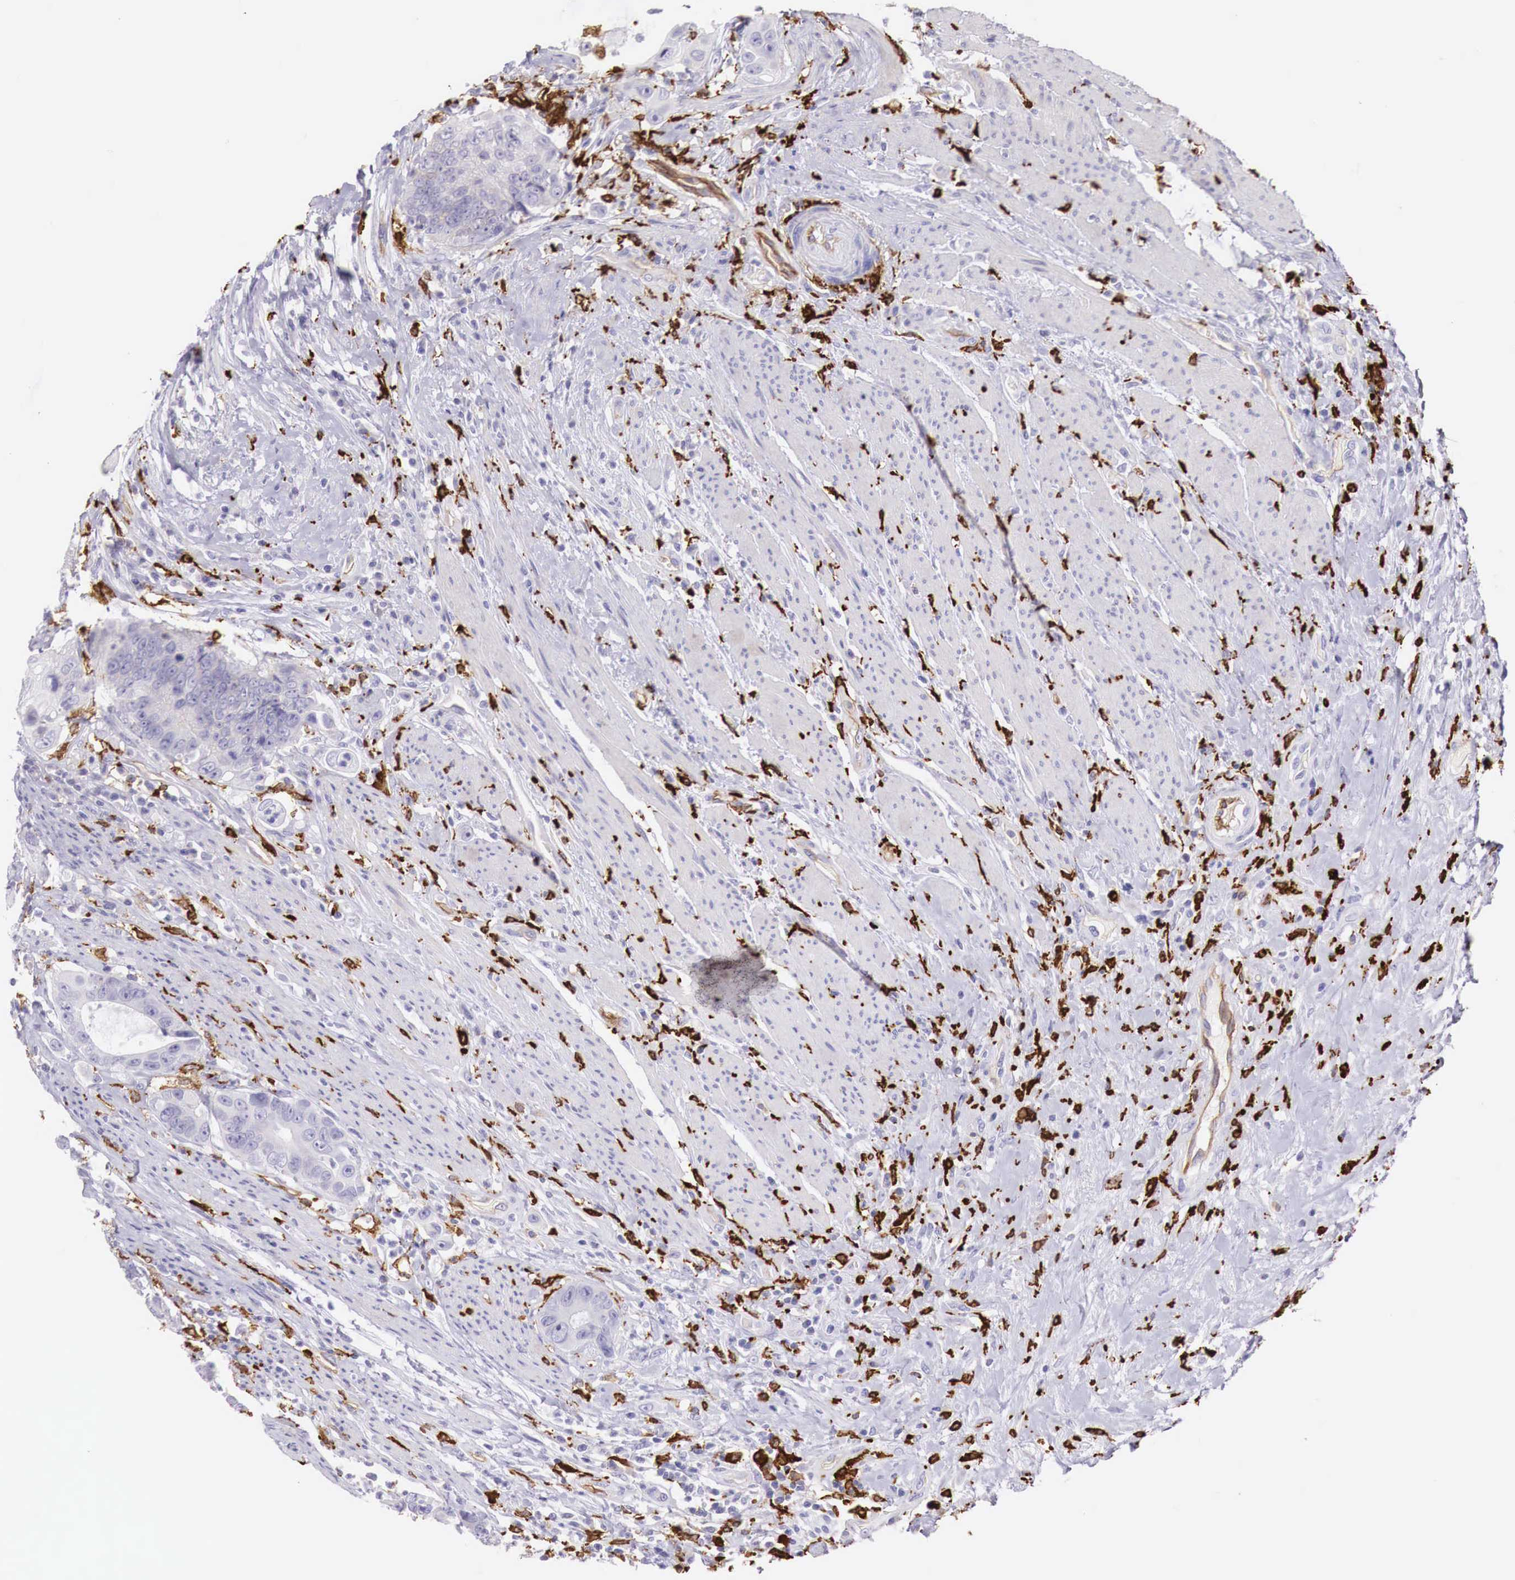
{"staining": {"intensity": "negative", "quantity": "none", "location": "none"}, "tissue": "colorectal cancer", "cell_type": "Tumor cells", "image_type": "cancer", "snomed": [{"axis": "morphology", "description": "Adenocarcinoma, NOS"}, {"axis": "topography", "description": "Rectum"}], "caption": "Immunohistochemistry of colorectal cancer demonstrates no expression in tumor cells. (IHC, brightfield microscopy, high magnification).", "gene": "MSR1", "patient": {"sex": "female", "age": 65}}